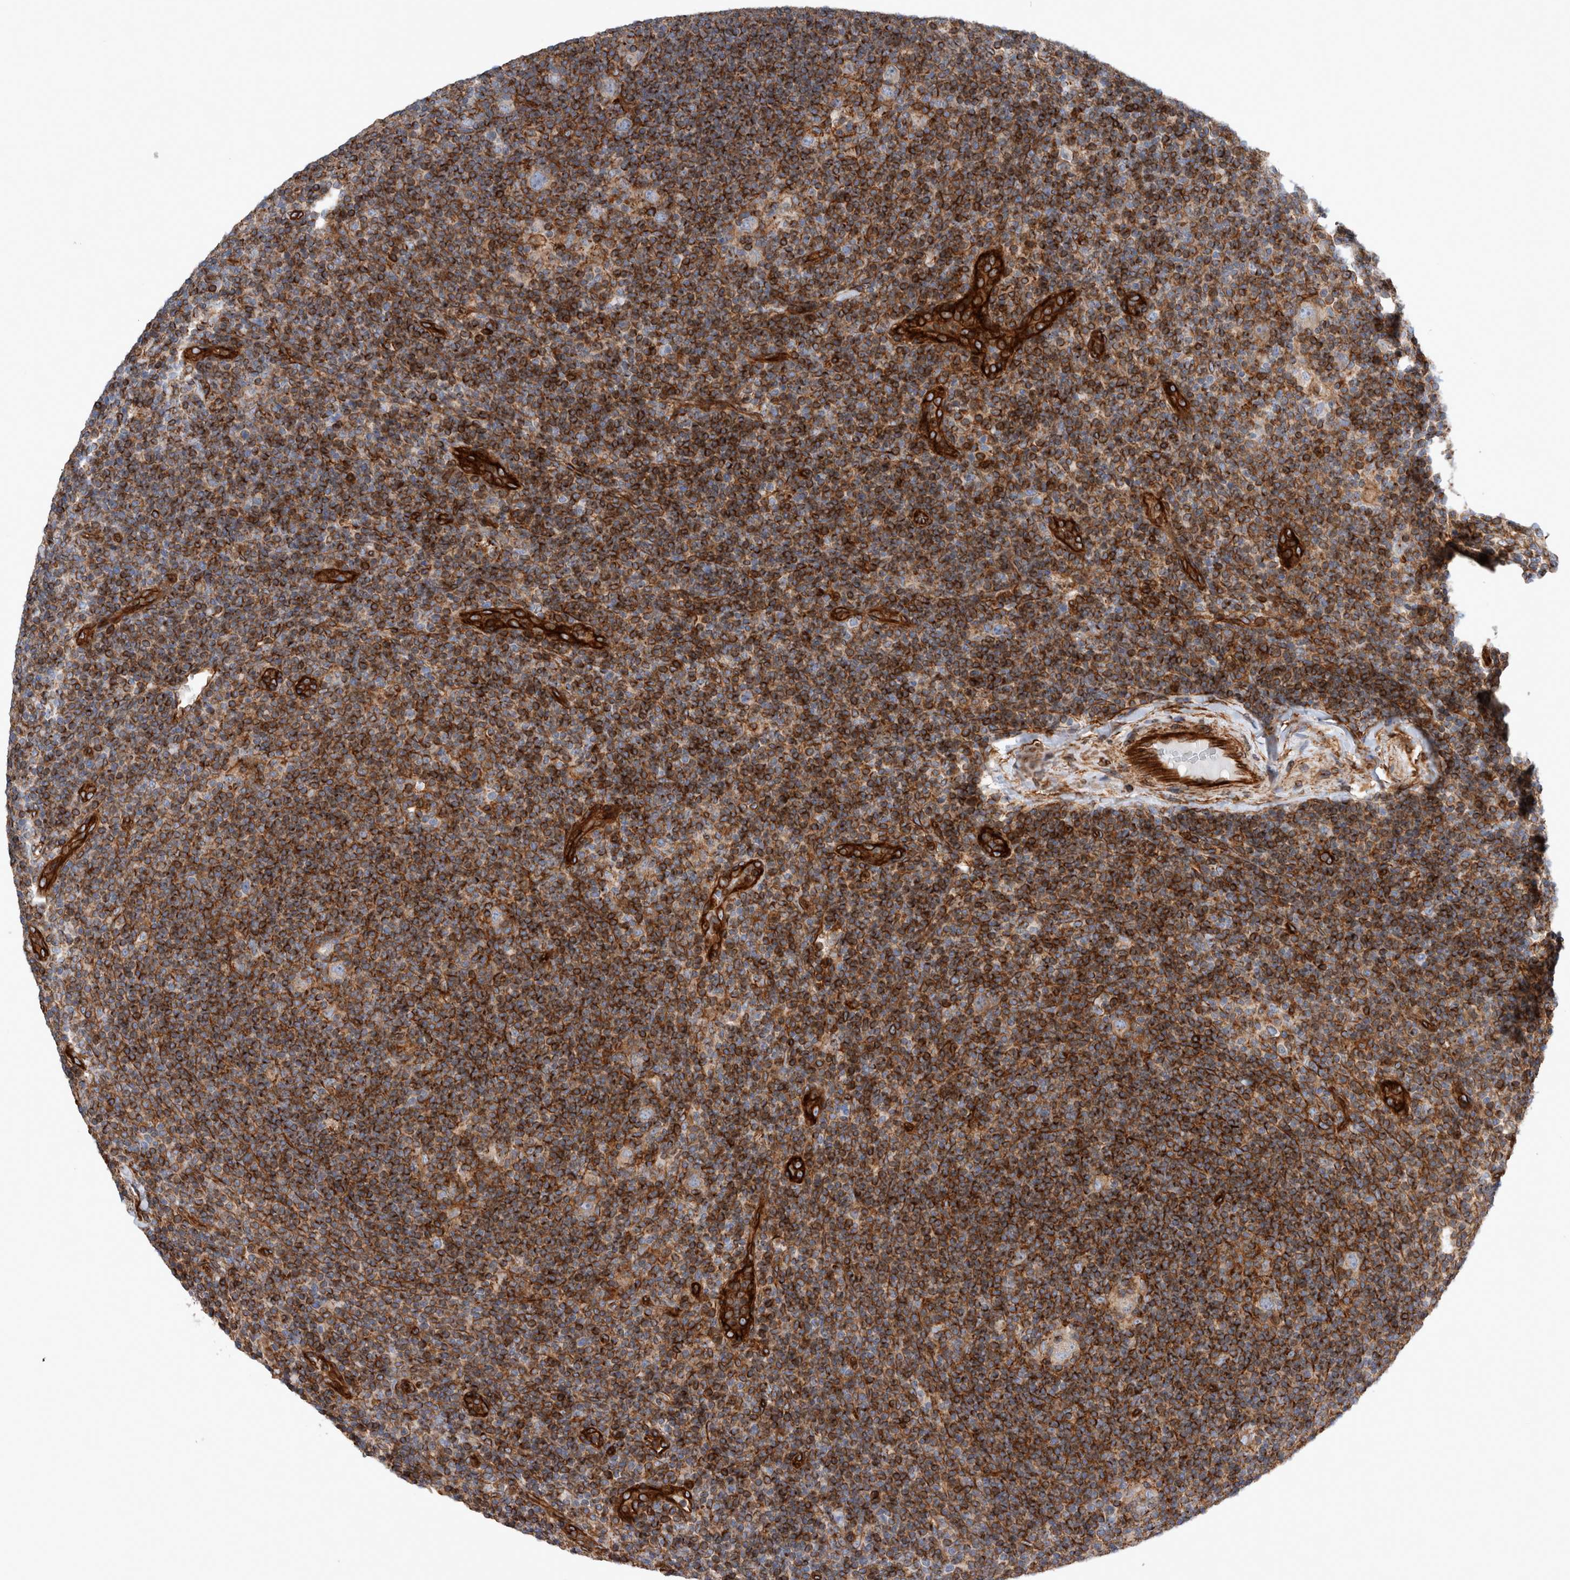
{"staining": {"intensity": "weak", "quantity": ">75%", "location": "cytoplasmic/membranous"}, "tissue": "lymphoma", "cell_type": "Tumor cells", "image_type": "cancer", "snomed": [{"axis": "morphology", "description": "Hodgkin's disease, NOS"}, {"axis": "topography", "description": "Lymph node"}], "caption": "Immunohistochemistry (IHC) (DAB (3,3'-diaminobenzidine)) staining of human lymphoma reveals weak cytoplasmic/membranous protein expression in about >75% of tumor cells. (DAB IHC with brightfield microscopy, high magnification).", "gene": "PLEC", "patient": {"sex": "female", "age": 57}}